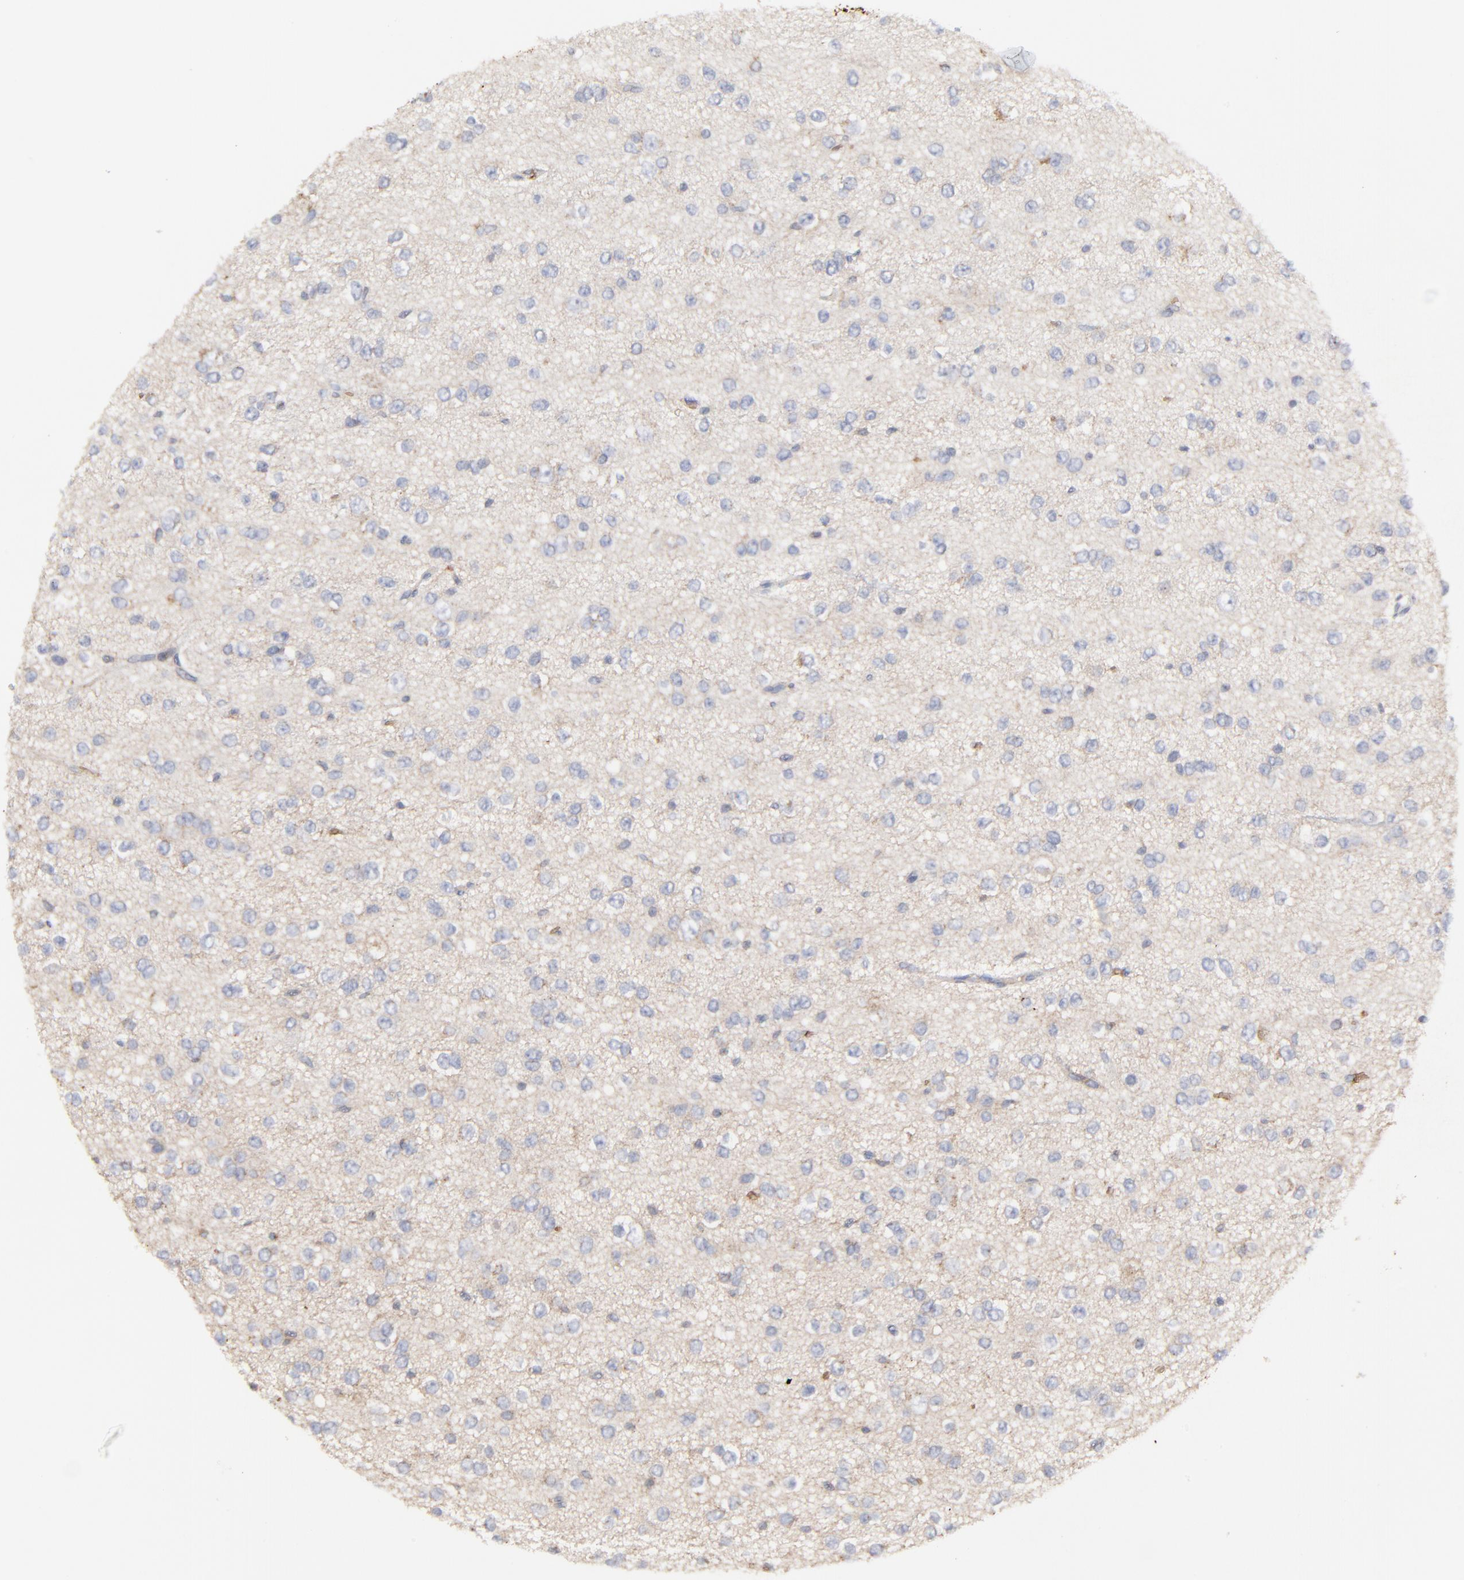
{"staining": {"intensity": "negative", "quantity": "none", "location": "none"}, "tissue": "glioma", "cell_type": "Tumor cells", "image_type": "cancer", "snomed": [{"axis": "morphology", "description": "Glioma, malignant, Low grade"}, {"axis": "topography", "description": "Brain"}], "caption": "Tumor cells show no significant protein staining in malignant glioma (low-grade). The staining is performed using DAB brown chromogen with nuclei counter-stained in using hematoxylin.", "gene": "PAG1", "patient": {"sex": "male", "age": 42}}